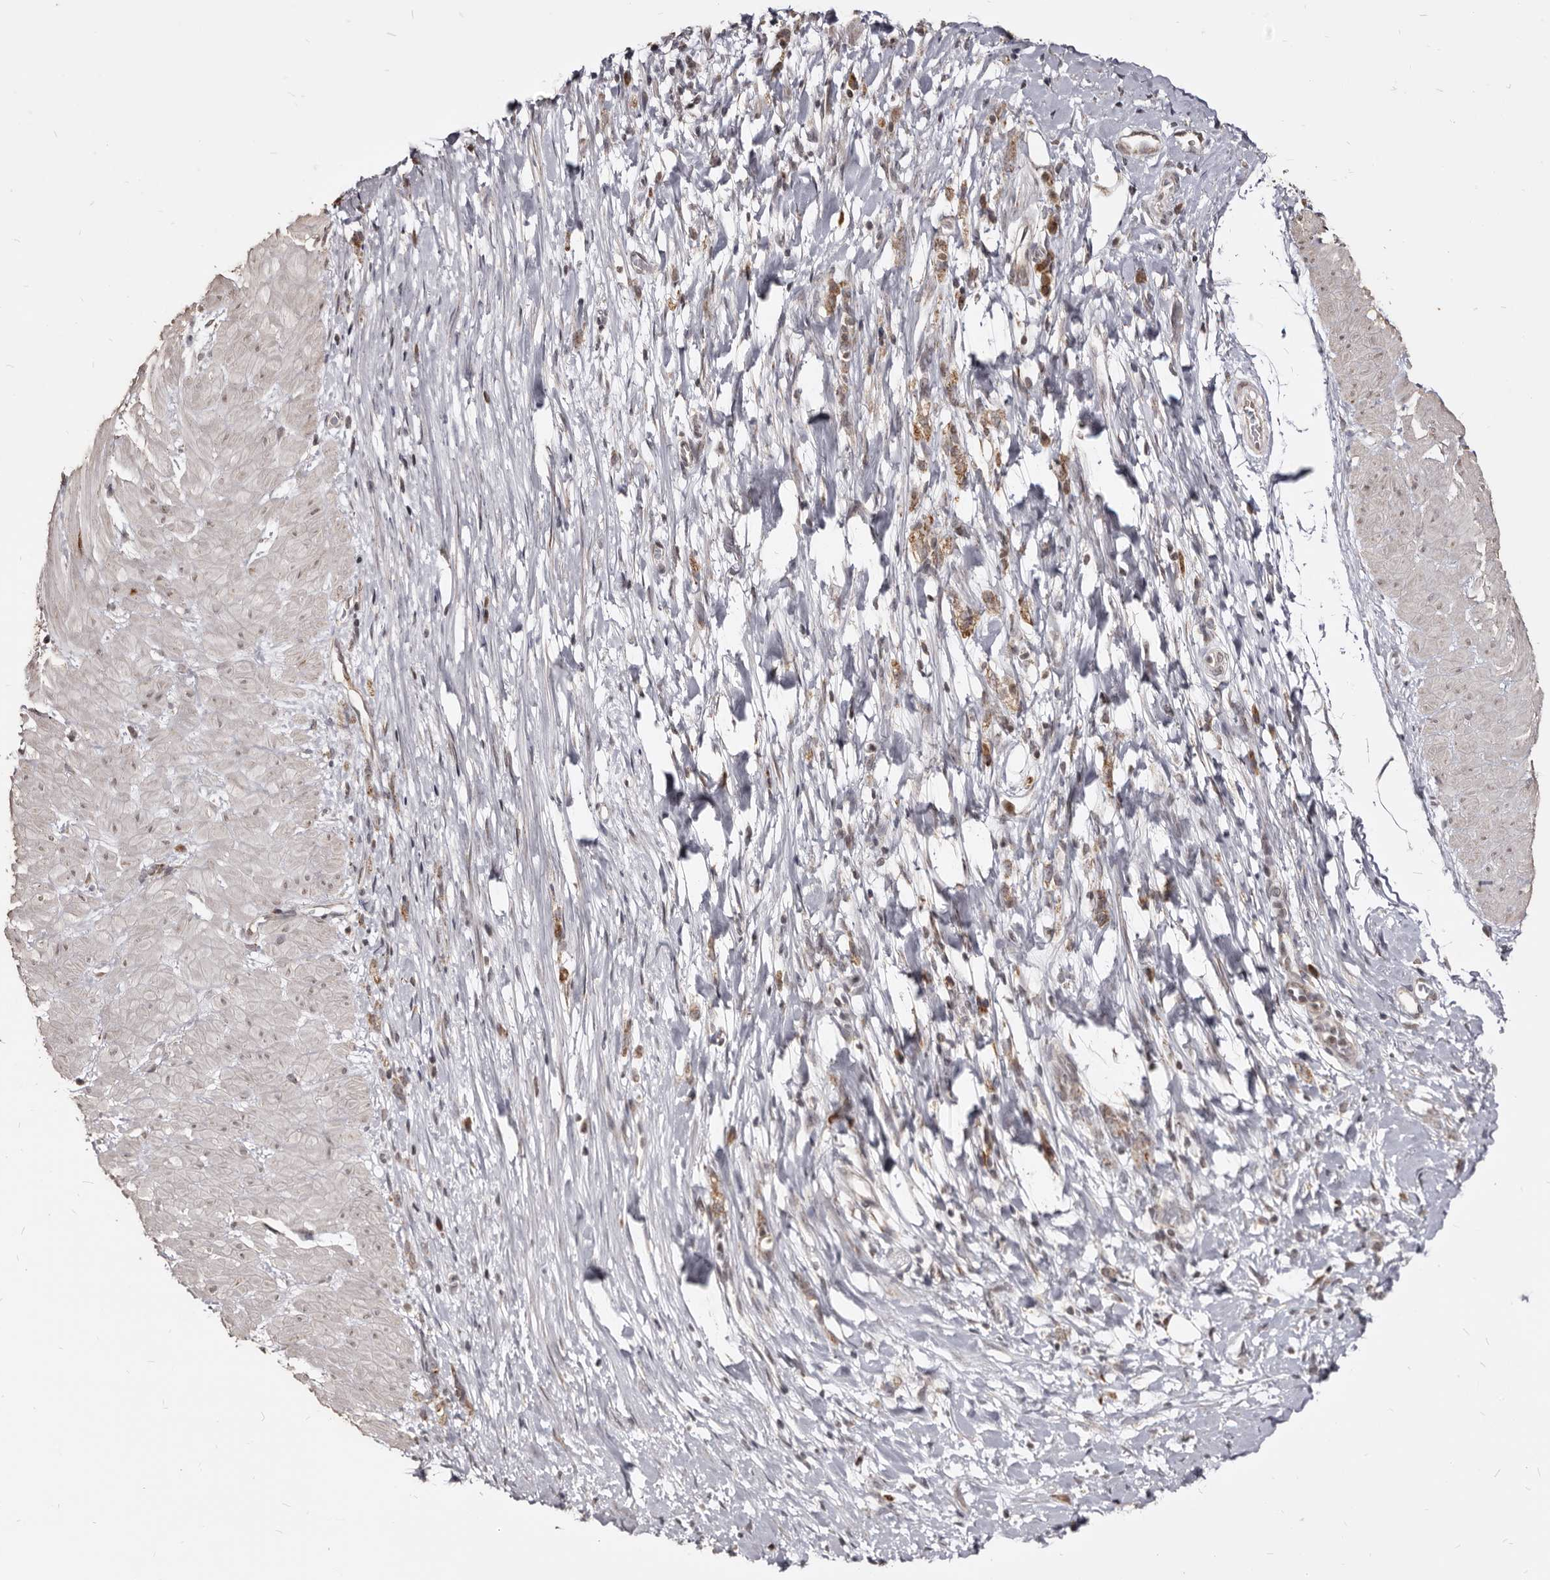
{"staining": {"intensity": "moderate", "quantity": "<25%", "location": "cytoplasmic/membranous"}, "tissue": "stomach cancer", "cell_type": "Tumor cells", "image_type": "cancer", "snomed": [{"axis": "morphology", "description": "Adenocarcinoma, NOS"}, {"axis": "topography", "description": "Stomach"}], "caption": "Adenocarcinoma (stomach) stained with IHC displays moderate cytoplasmic/membranous staining in about <25% of tumor cells. Nuclei are stained in blue.", "gene": "THUMPD1", "patient": {"sex": "female", "age": 76}}